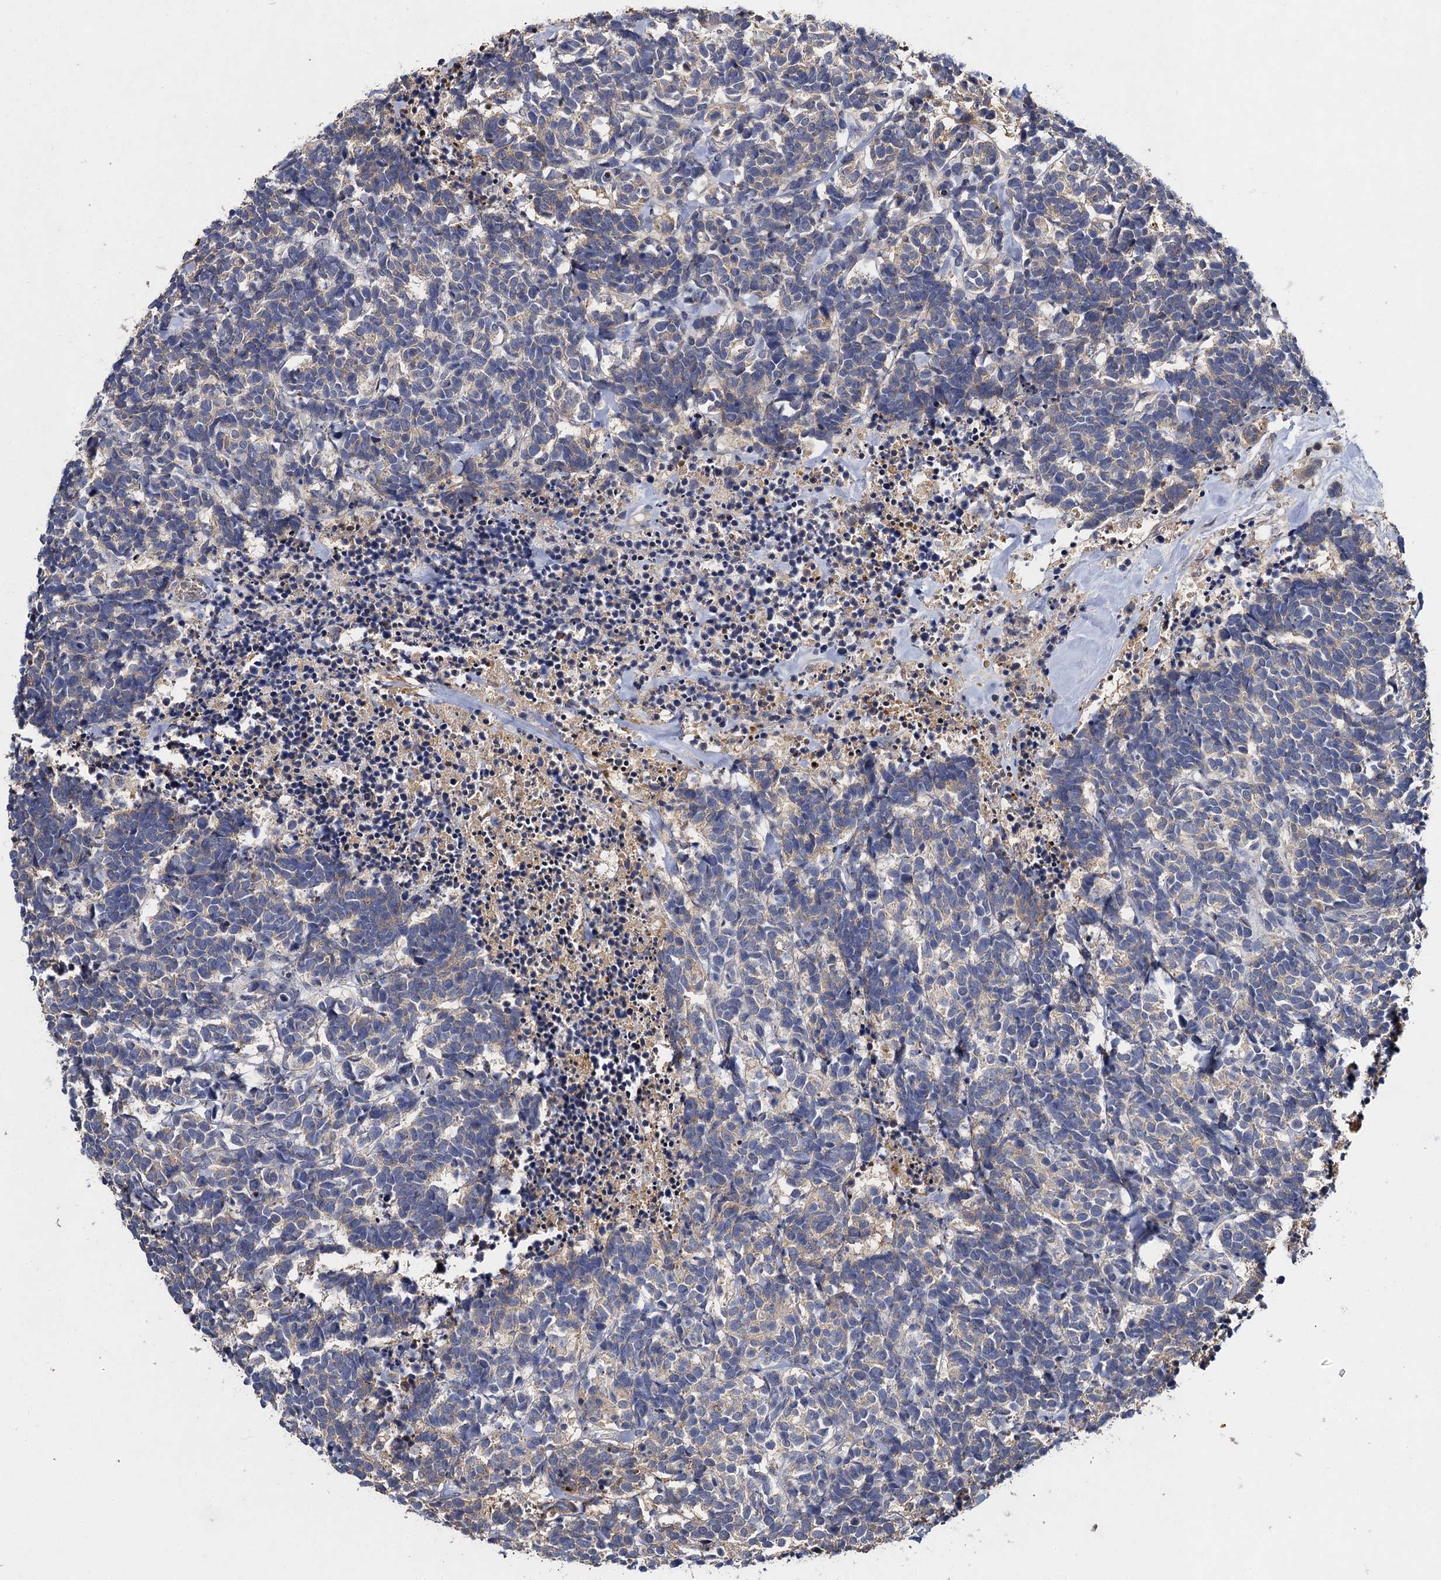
{"staining": {"intensity": "negative", "quantity": "none", "location": "none"}, "tissue": "carcinoid", "cell_type": "Tumor cells", "image_type": "cancer", "snomed": [{"axis": "morphology", "description": "Carcinoma, NOS"}, {"axis": "morphology", "description": "Carcinoid, malignant, NOS"}, {"axis": "topography", "description": "Urinary bladder"}], "caption": "Immunohistochemistry micrograph of neoplastic tissue: human carcinoid stained with DAB displays no significant protein expression in tumor cells.", "gene": "SLC11A2", "patient": {"sex": "male", "age": 57}}